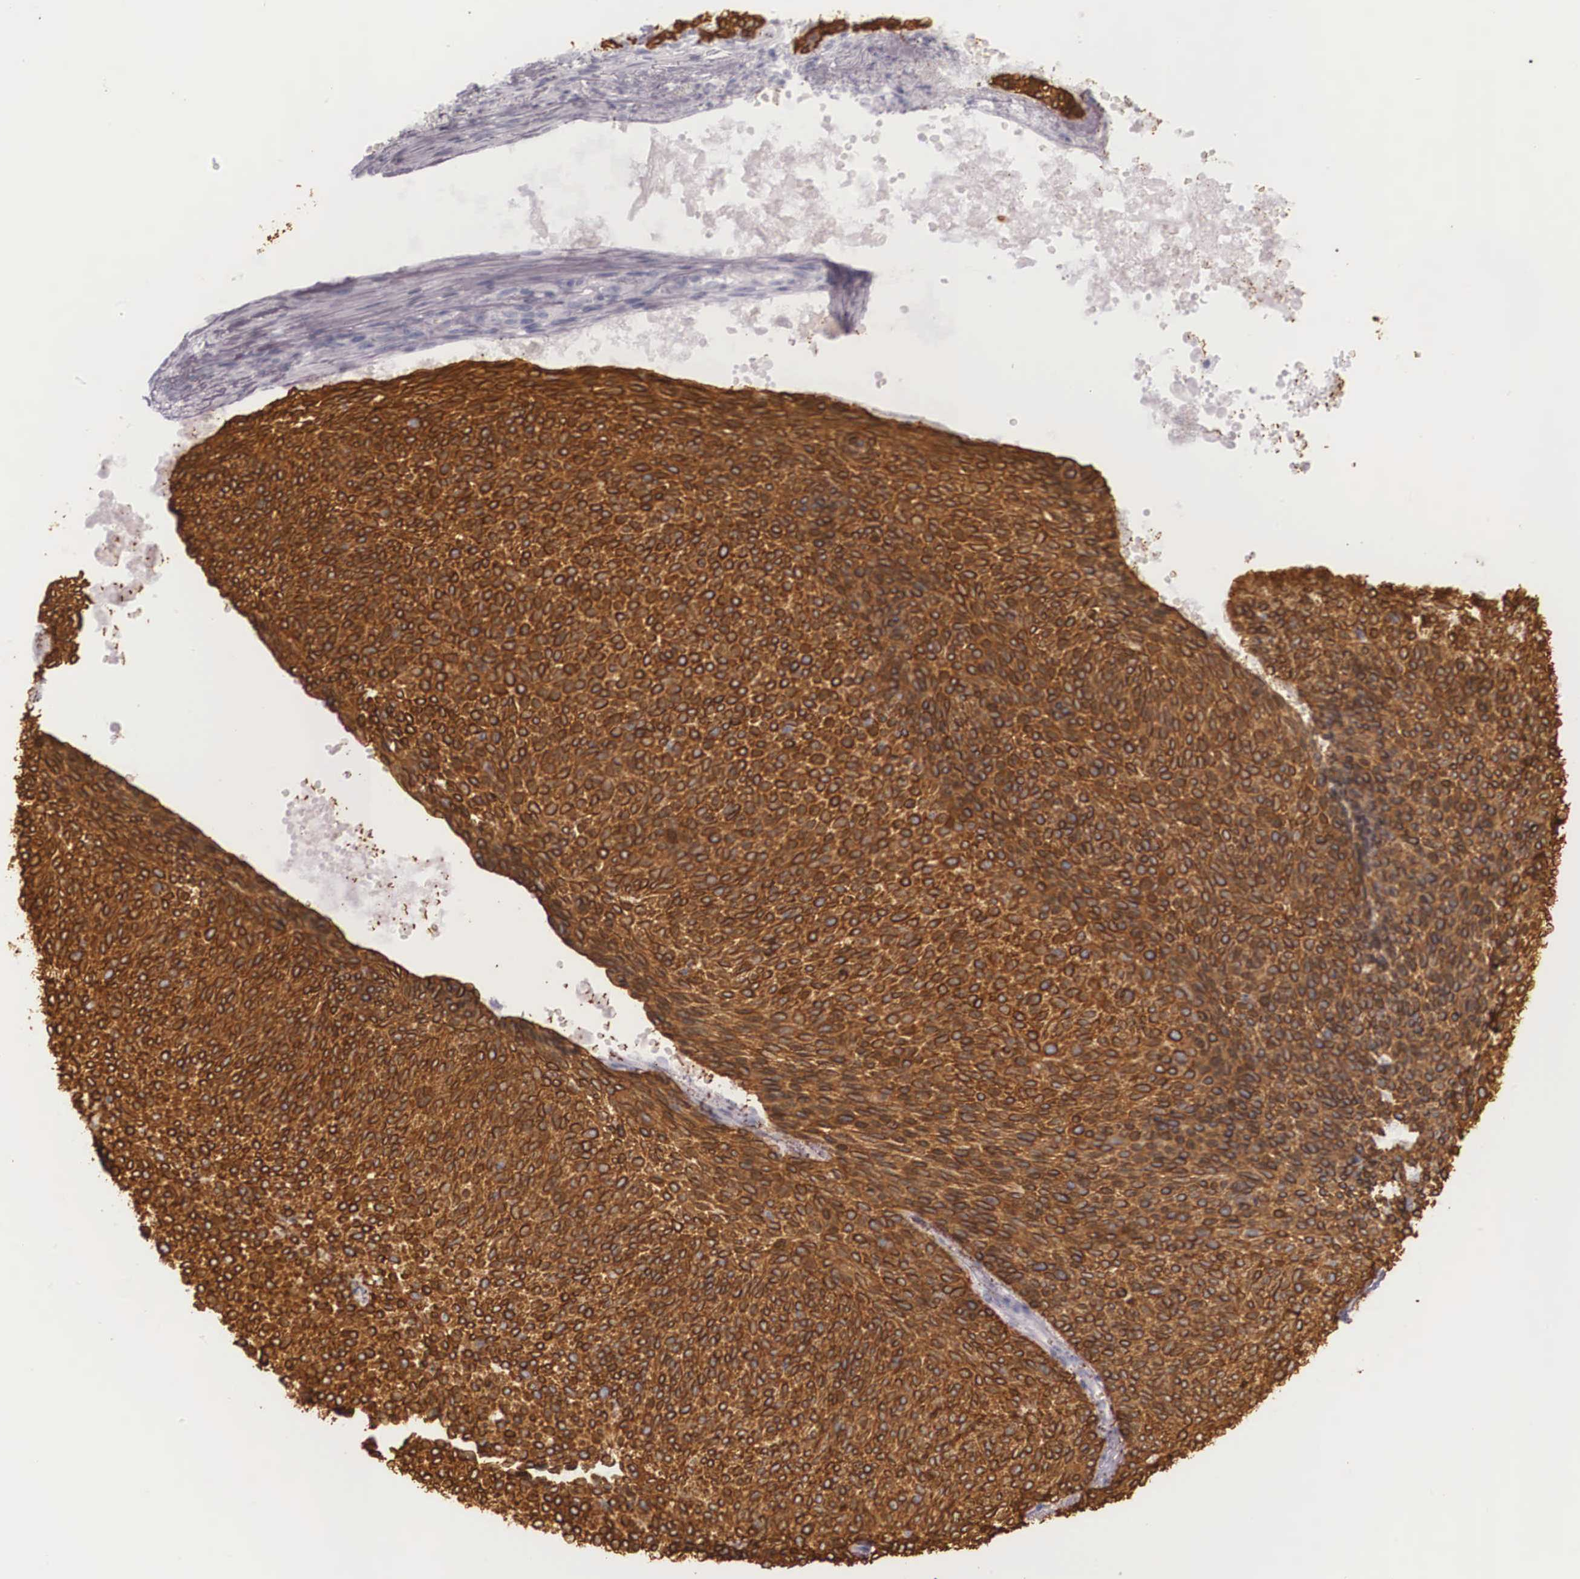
{"staining": {"intensity": "strong", "quantity": ">75%", "location": "cytoplasmic/membranous"}, "tissue": "skin cancer", "cell_type": "Tumor cells", "image_type": "cancer", "snomed": [{"axis": "morphology", "description": "Basal cell carcinoma"}, {"axis": "topography", "description": "Skin"}], "caption": "The image shows staining of skin cancer (basal cell carcinoma), revealing strong cytoplasmic/membranous protein expression (brown color) within tumor cells.", "gene": "KRT14", "patient": {"sex": "male", "age": 84}}